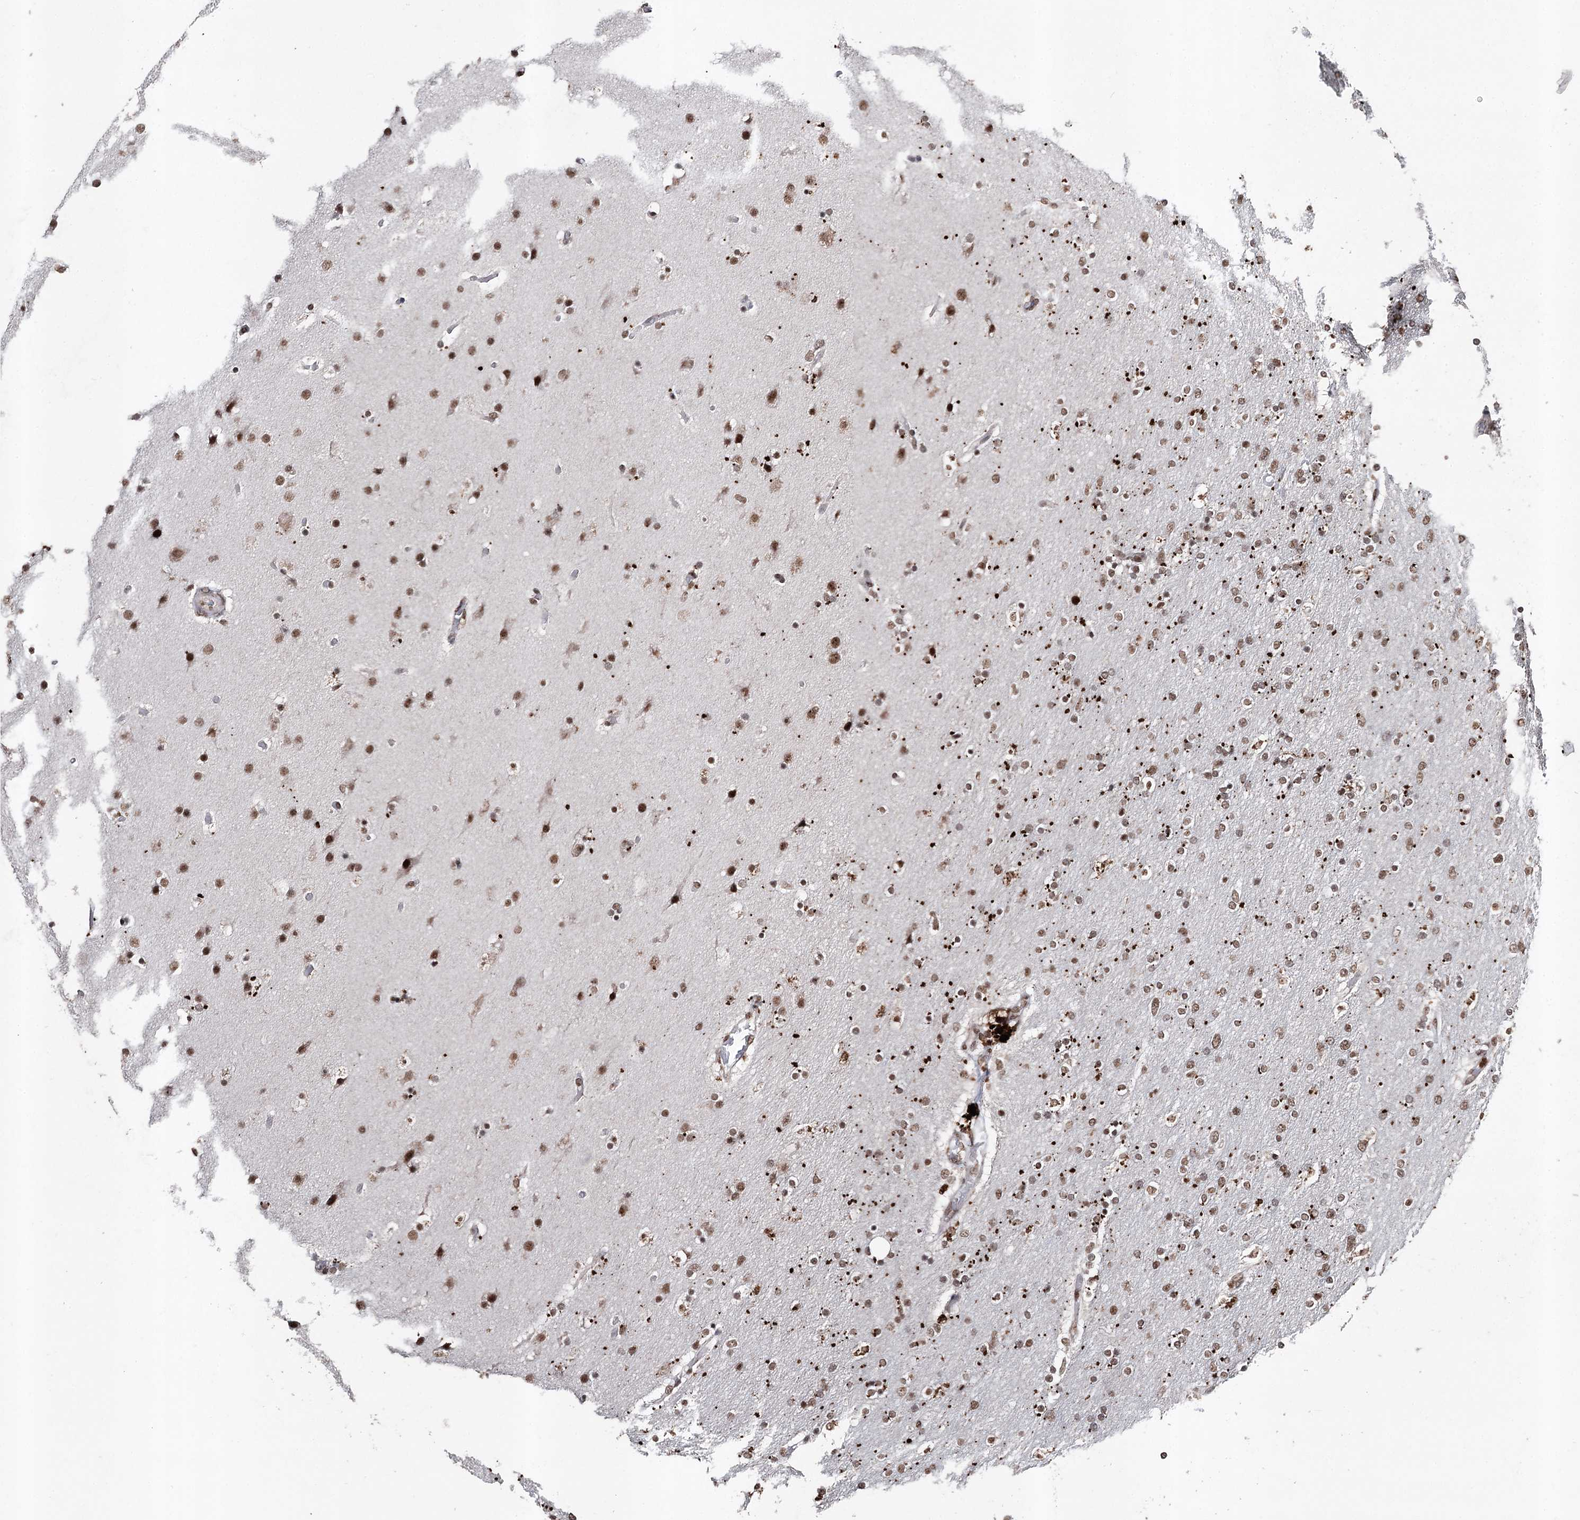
{"staining": {"intensity": "moderate", "quantity": ">75%", "location": "nuclear"}, "tissue": "glioma", "cell_type": "Tumor cells", "image_type": "cancer", "snomed": [{"axis": "morphology", "description": "Glioma, malignant, High grade"}, {"axis": "topography", "description": "Cerebral cortex"}], "caption": "This photomicrograph shows immunohistochemistry staining of human malignant high-grade glioma, with medium moderate nuclear staining in approximately >75% of tumor cells.", "gene": "PDCD4", "patient": {"sex": "female", "age": 36}}